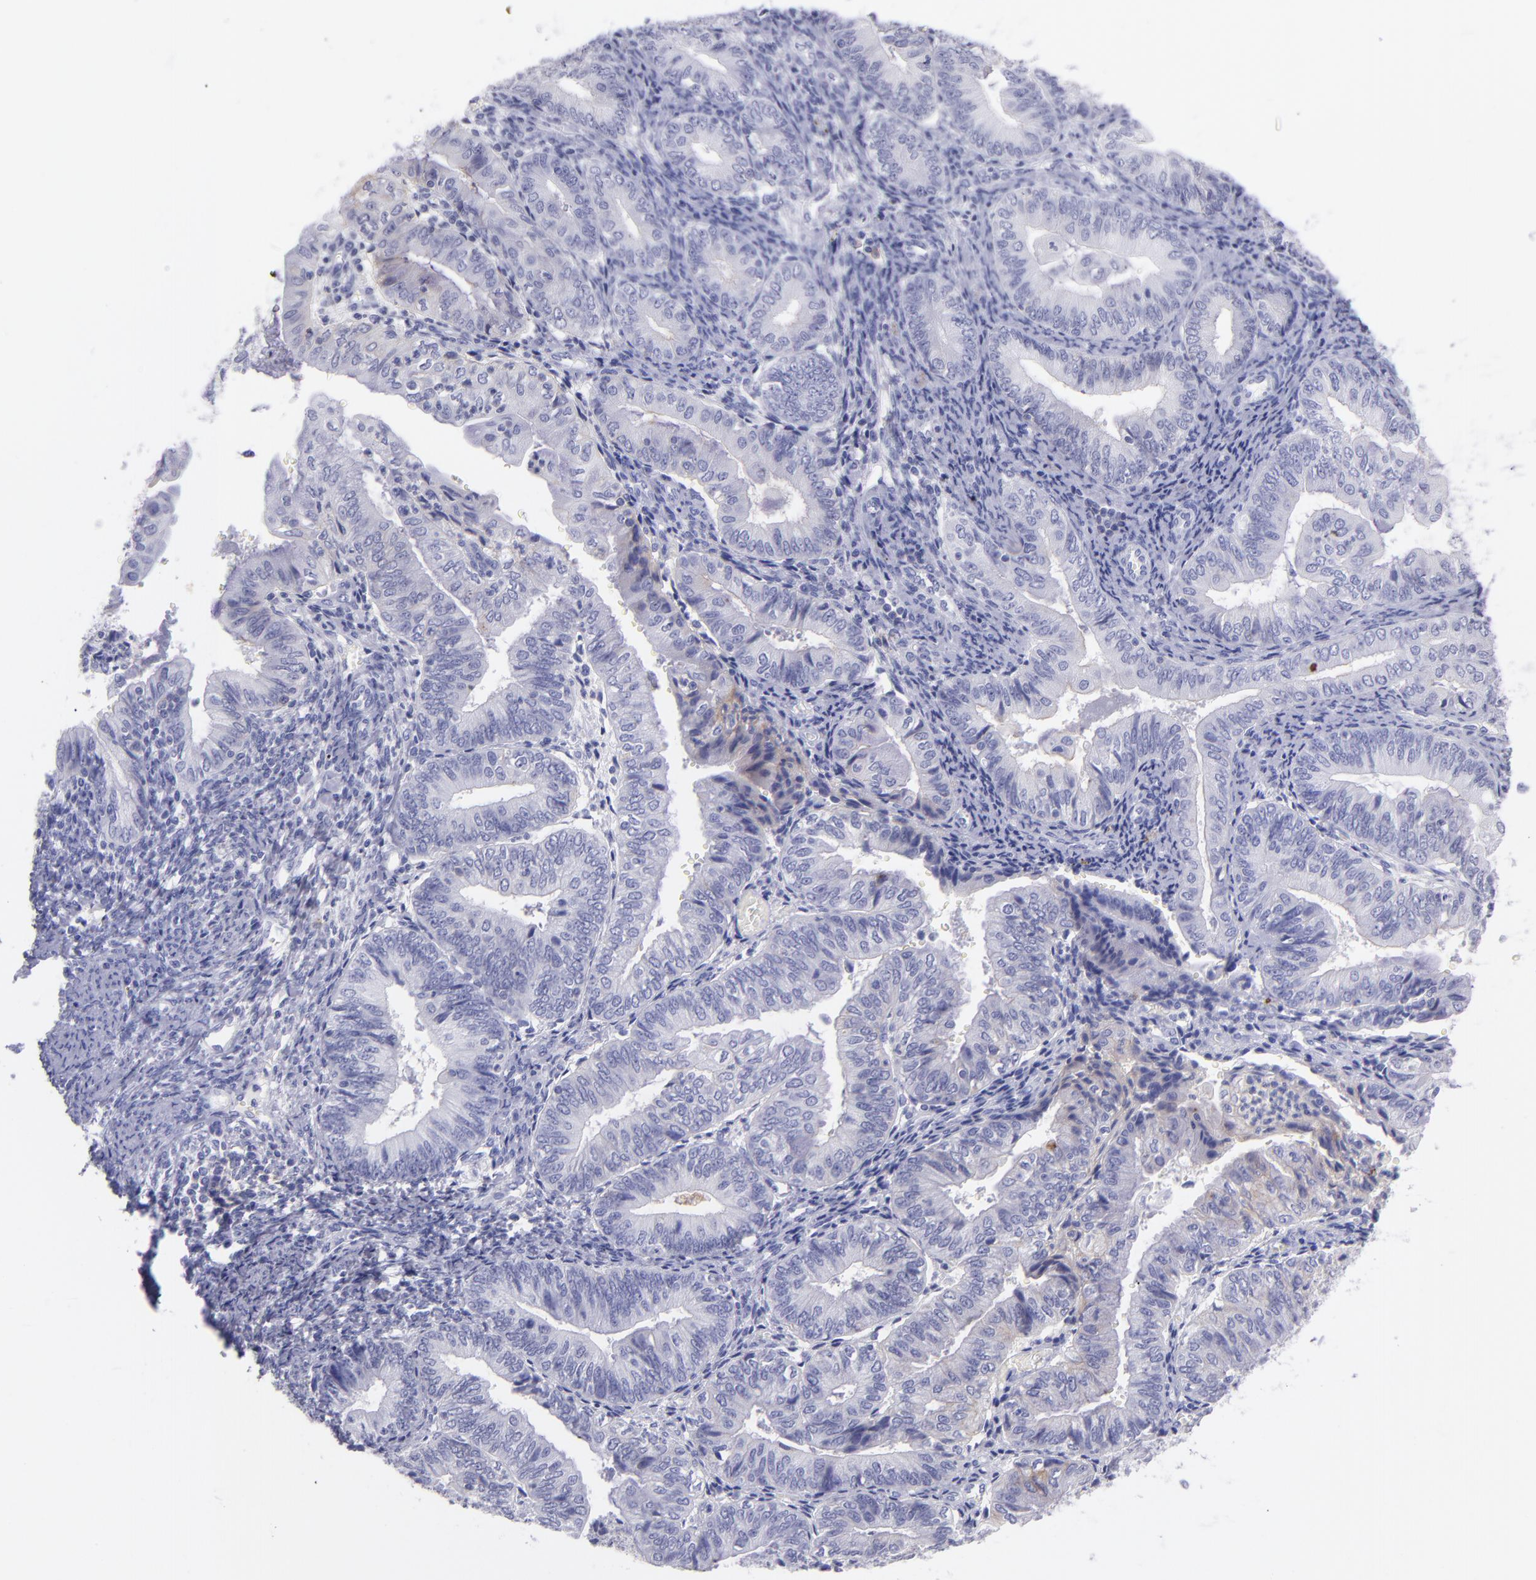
{"staining": {"intensity": "negative", "quantity": "none", "location": "none"}, "tissue": "endometrial cancer", "cell_type": "Tumor cells", "image_type": "cancer", "snomed": [{"axis": "morphology", "description": "Adenocarcinoma, NOS"}, {"axis": "topography", "description": "Endometrium"}], "caption": "A histopathology image of human endometrial cancer (adenocarcinoma) is negative for staining in tumor cells. (DAB immunohistochemistry (IHC) visualized using brightfield microscopy, high magnification).", "gene": "CD82", "patient": {"sex": "female", "age": 55}}